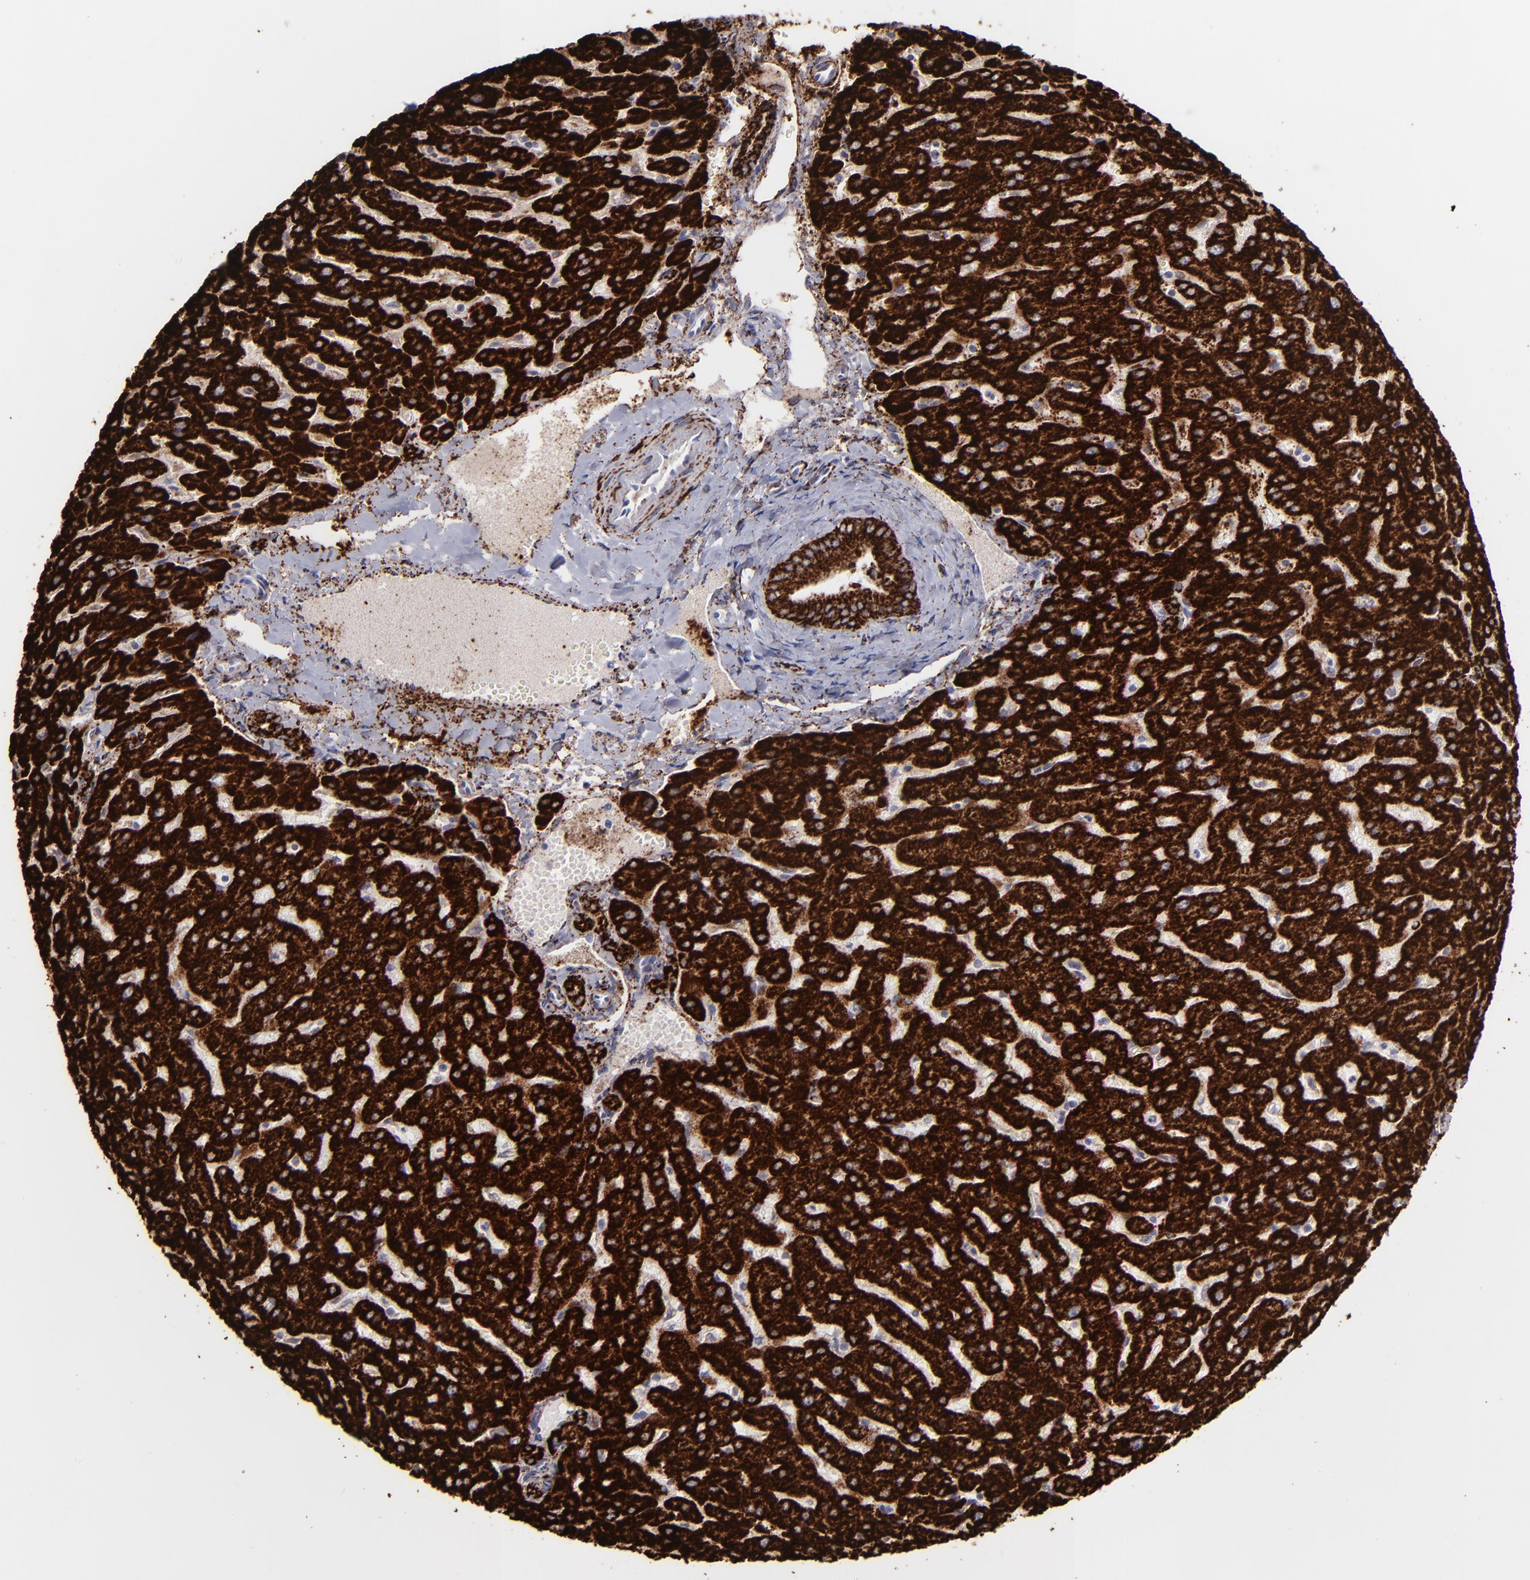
{"staining": {"intensity": "moderate", "quantity": ">75%", "location": "cytoplasmic/membranous"}, "tissue": "liver", "cell_type": "Cholangiocytes", "image_type": "normal", "snomed": [{"axis": "morphology", "description": "Normal tissue, NOS"}, {"axis": "morphology", "description": "Fibrosis, NOS"}, {"axis": "topography", "description": "Liver"}], "caption": "Brown immunohistochemical staining in unremarkable human liver reveals moderate cytoplasmic/membranous staining in about >75% of cholangiocytes.", "gene": "MAOB", "patient": {"sex": "female", "age": 29}}